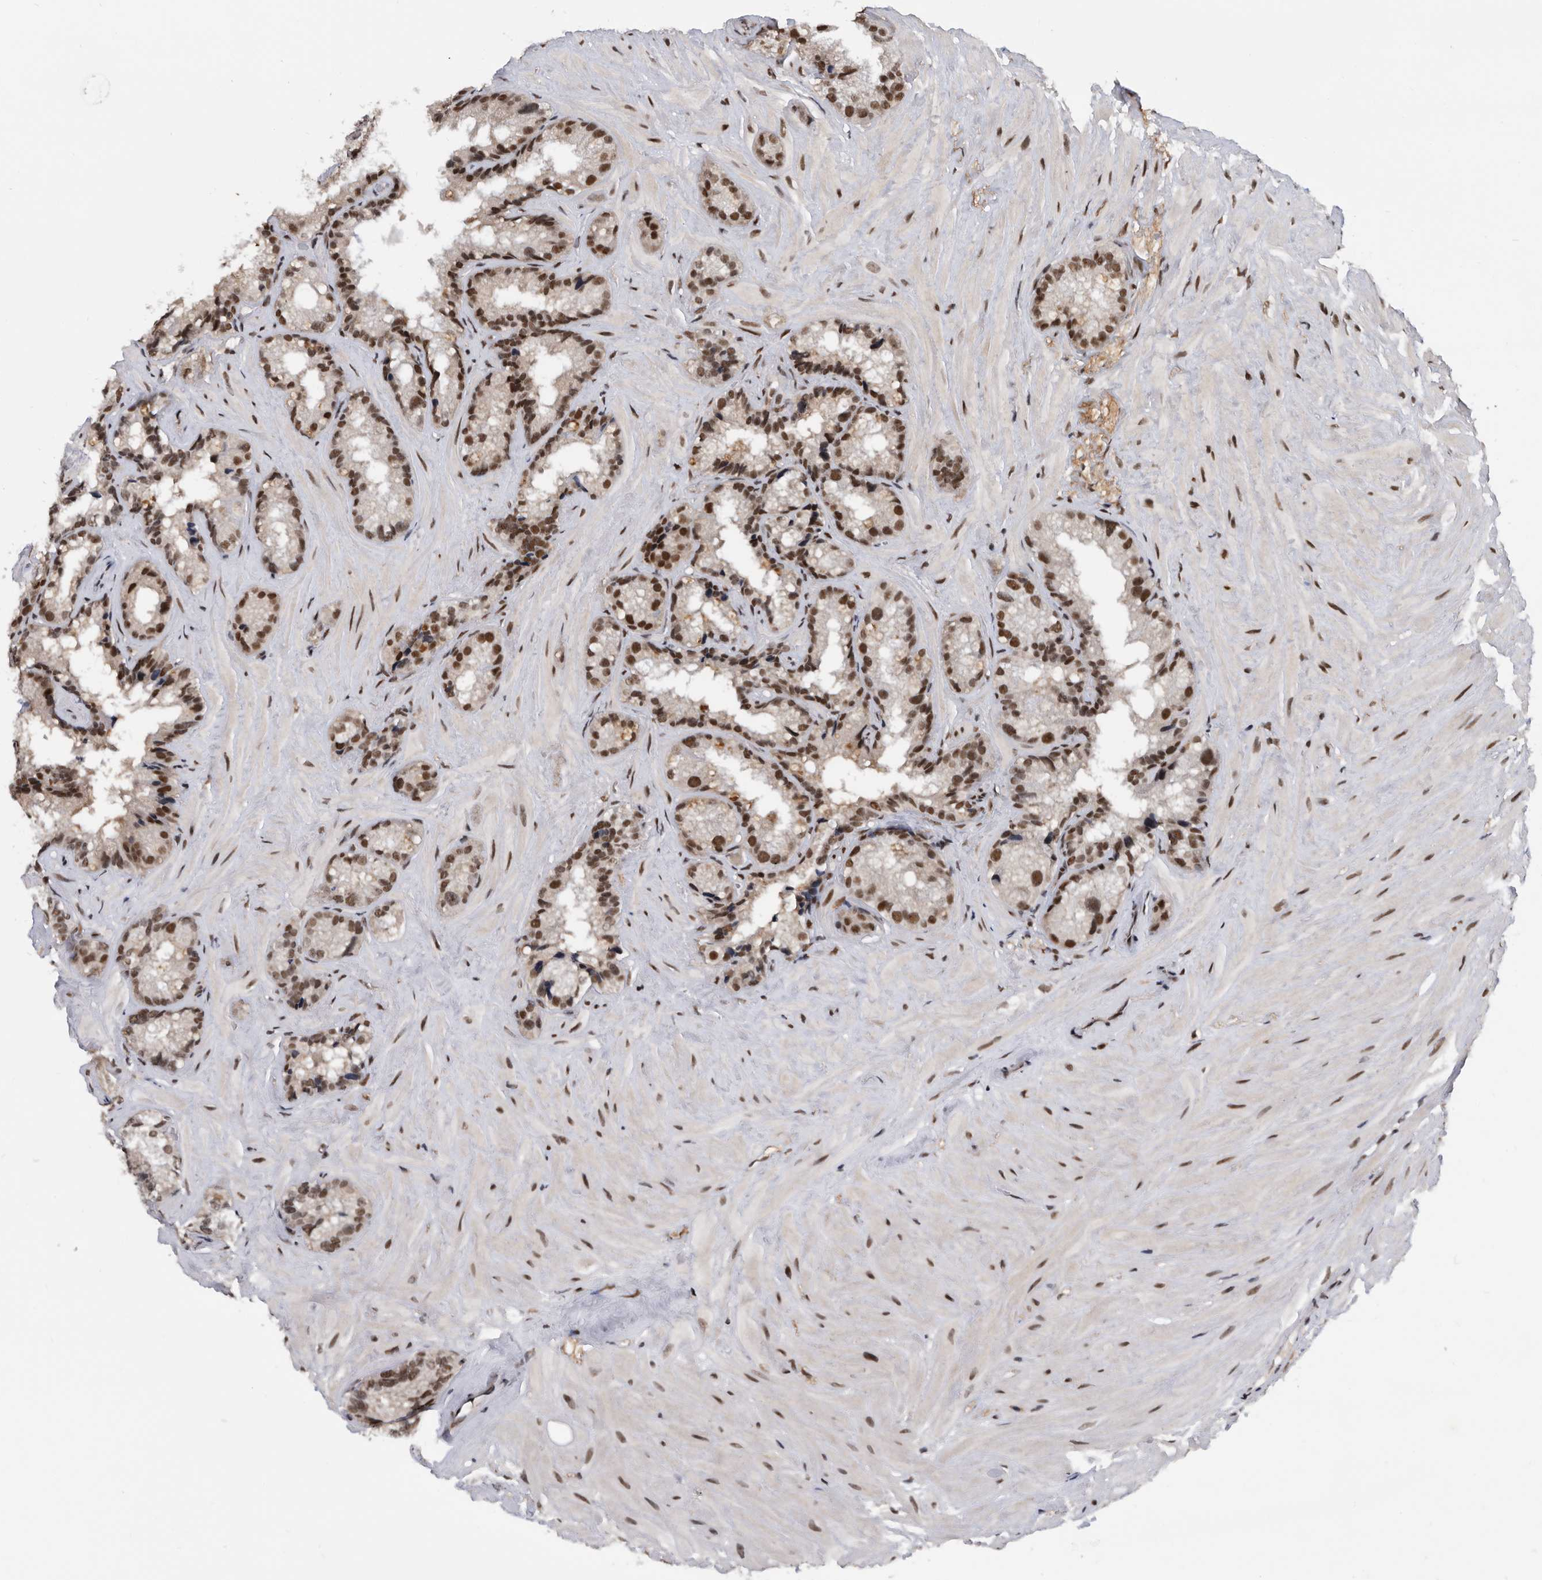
{"staining": {"intensity": "strong", "quantity": ">75%", "location": "nuclear"}, "tissue": "seminal vesicle", "cell_type": "Glandular cells", "image_type": "normal", "snomed": [{"axis": "morphology", "description": "Normal tissue, NOS"}, {"axis": "topography", "description": "Prostate"}, {"axis": "topography", "description": "Seminal veicle"}], "caption": "The micrograph displays a brown stain indicating the presence of a protein in the nuclear of glandular cells in seminal vesicle.", "gene": "ZNF260", "patient": {"sex": "male", "age": 68}}